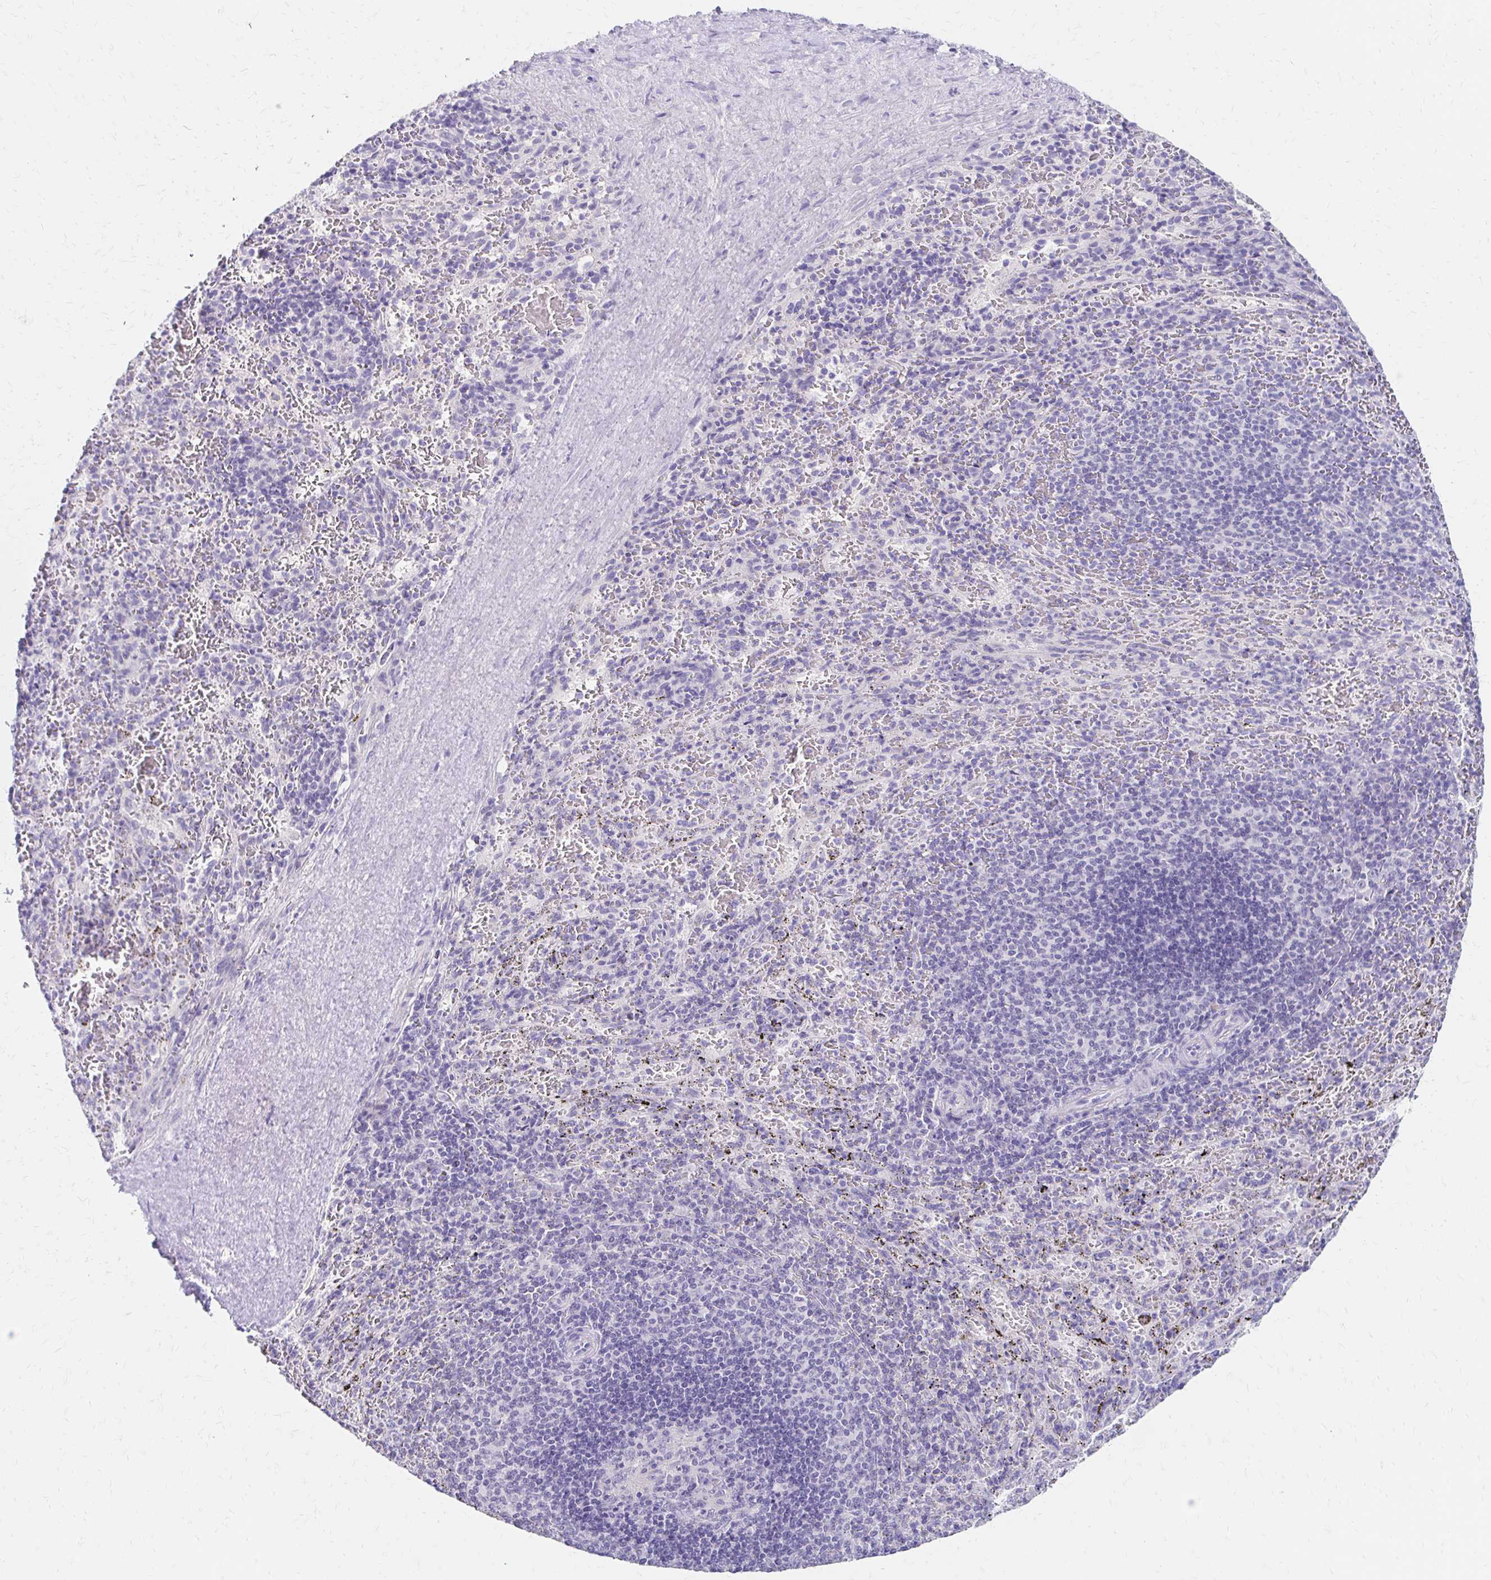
{"staining": {"intensity": "negative", "quantity": "none", "location": "none"}, "tissue": "spleen", "cell_type": "Cells in red pulp", "image_type": "normal", "snomed": [{"axis": "morphology", "description": "Normal tissue, NOS"}, {"axis": "topography", "description": "Spleen"}], "caption": "Immunohistochemistry image of unremarkable spleen stained for a protein (brown), which displays no staining in cells in red pulp.", "gene": "AZGP1", "patient": {"sex": "male", "age": 57}}